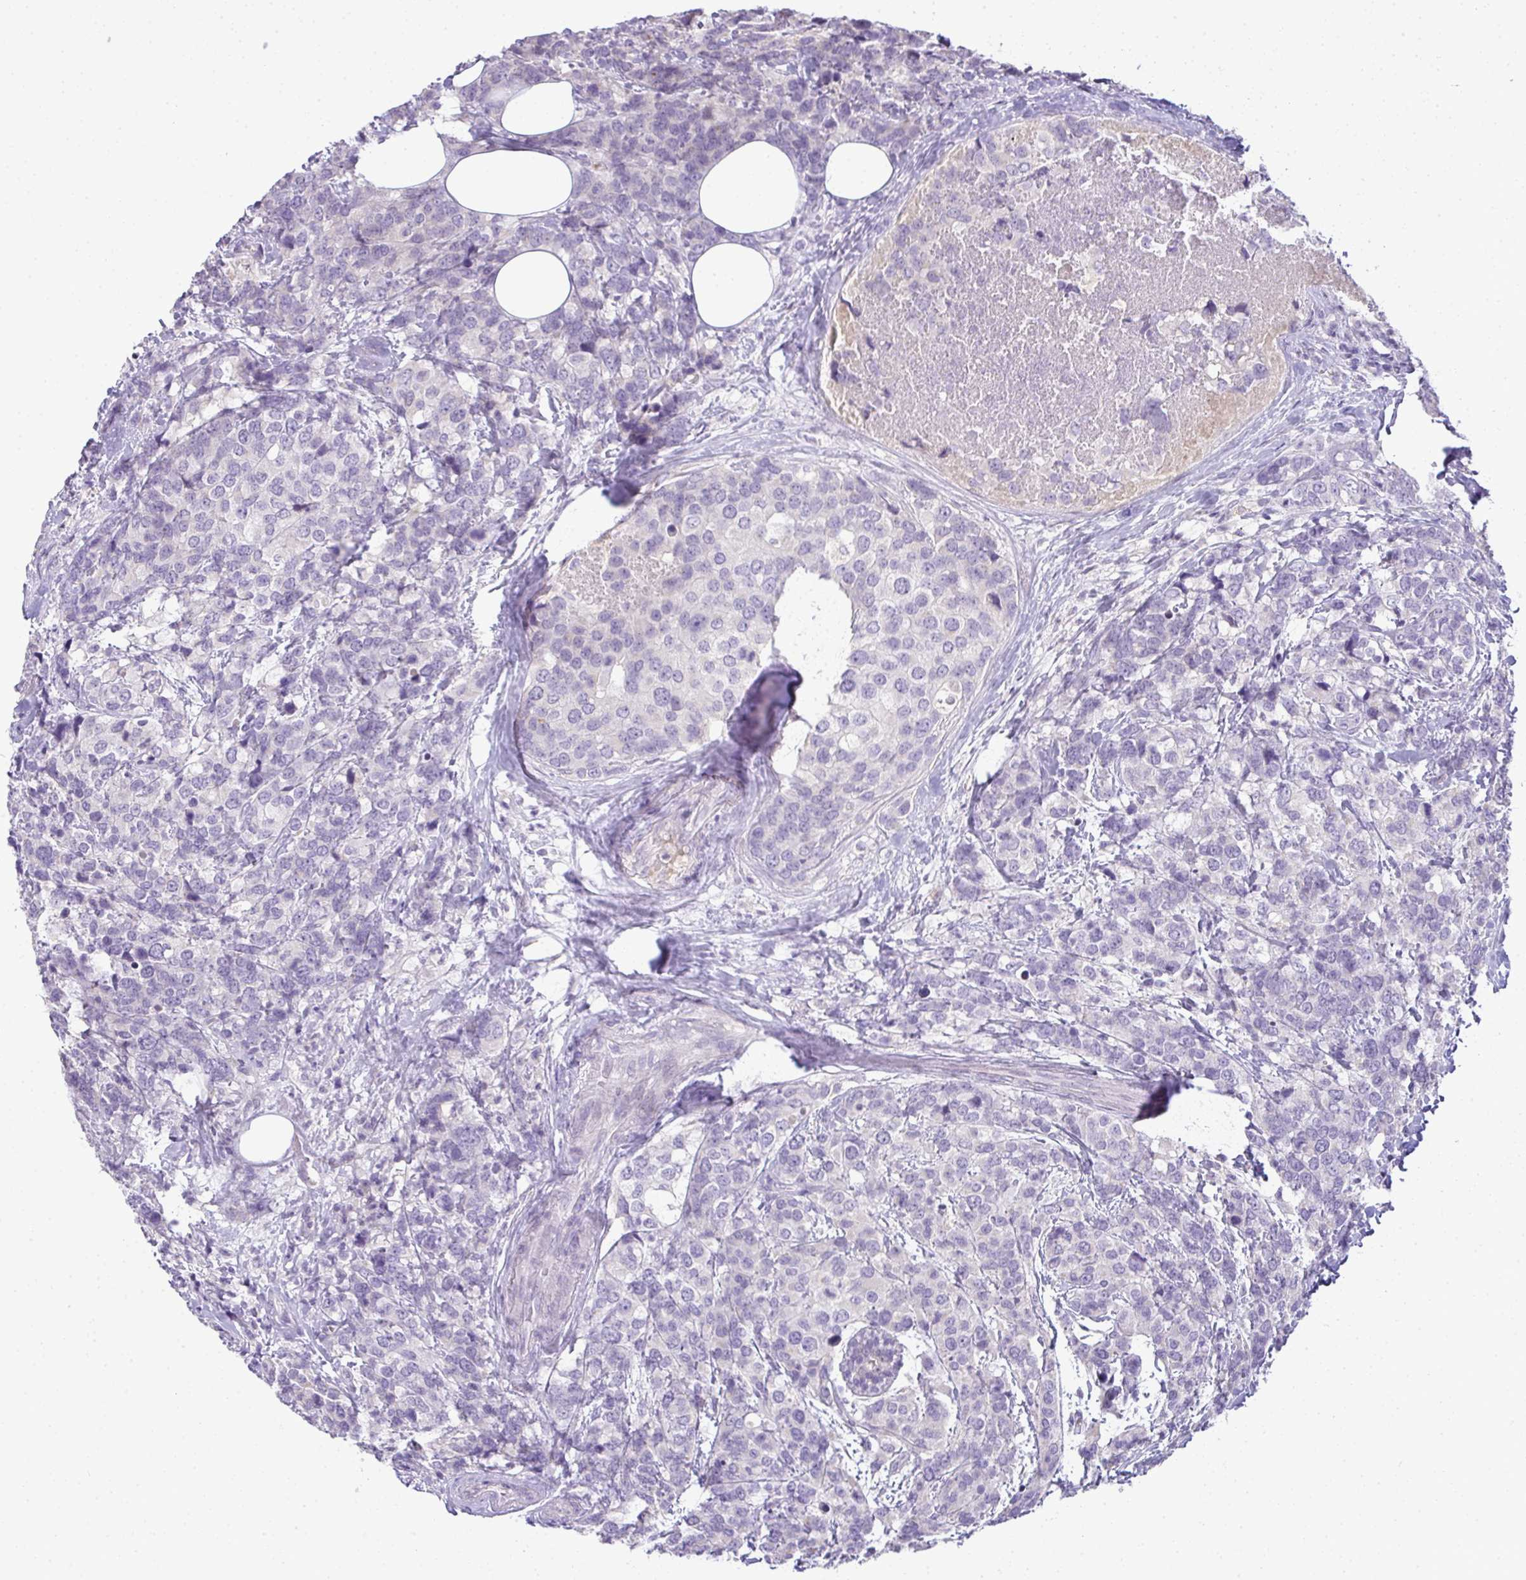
{"staining": {"intensity": "negative", "quantity": "none", "location": "none"}, "tissue": "breast cancer", "cell_type": "Tumor cells", "image_type": "cancer", "snomed": [{"axis": "morphology", "description": "Lobular carcinoma"}, {"axis": "topography", "description": "Breast"}], "caption": "Immunohistochemistry of breast cancer reveals no expression in tumor cells.", "gene": "CMPK1", "patient": {"sex": "female", "age": 59}}